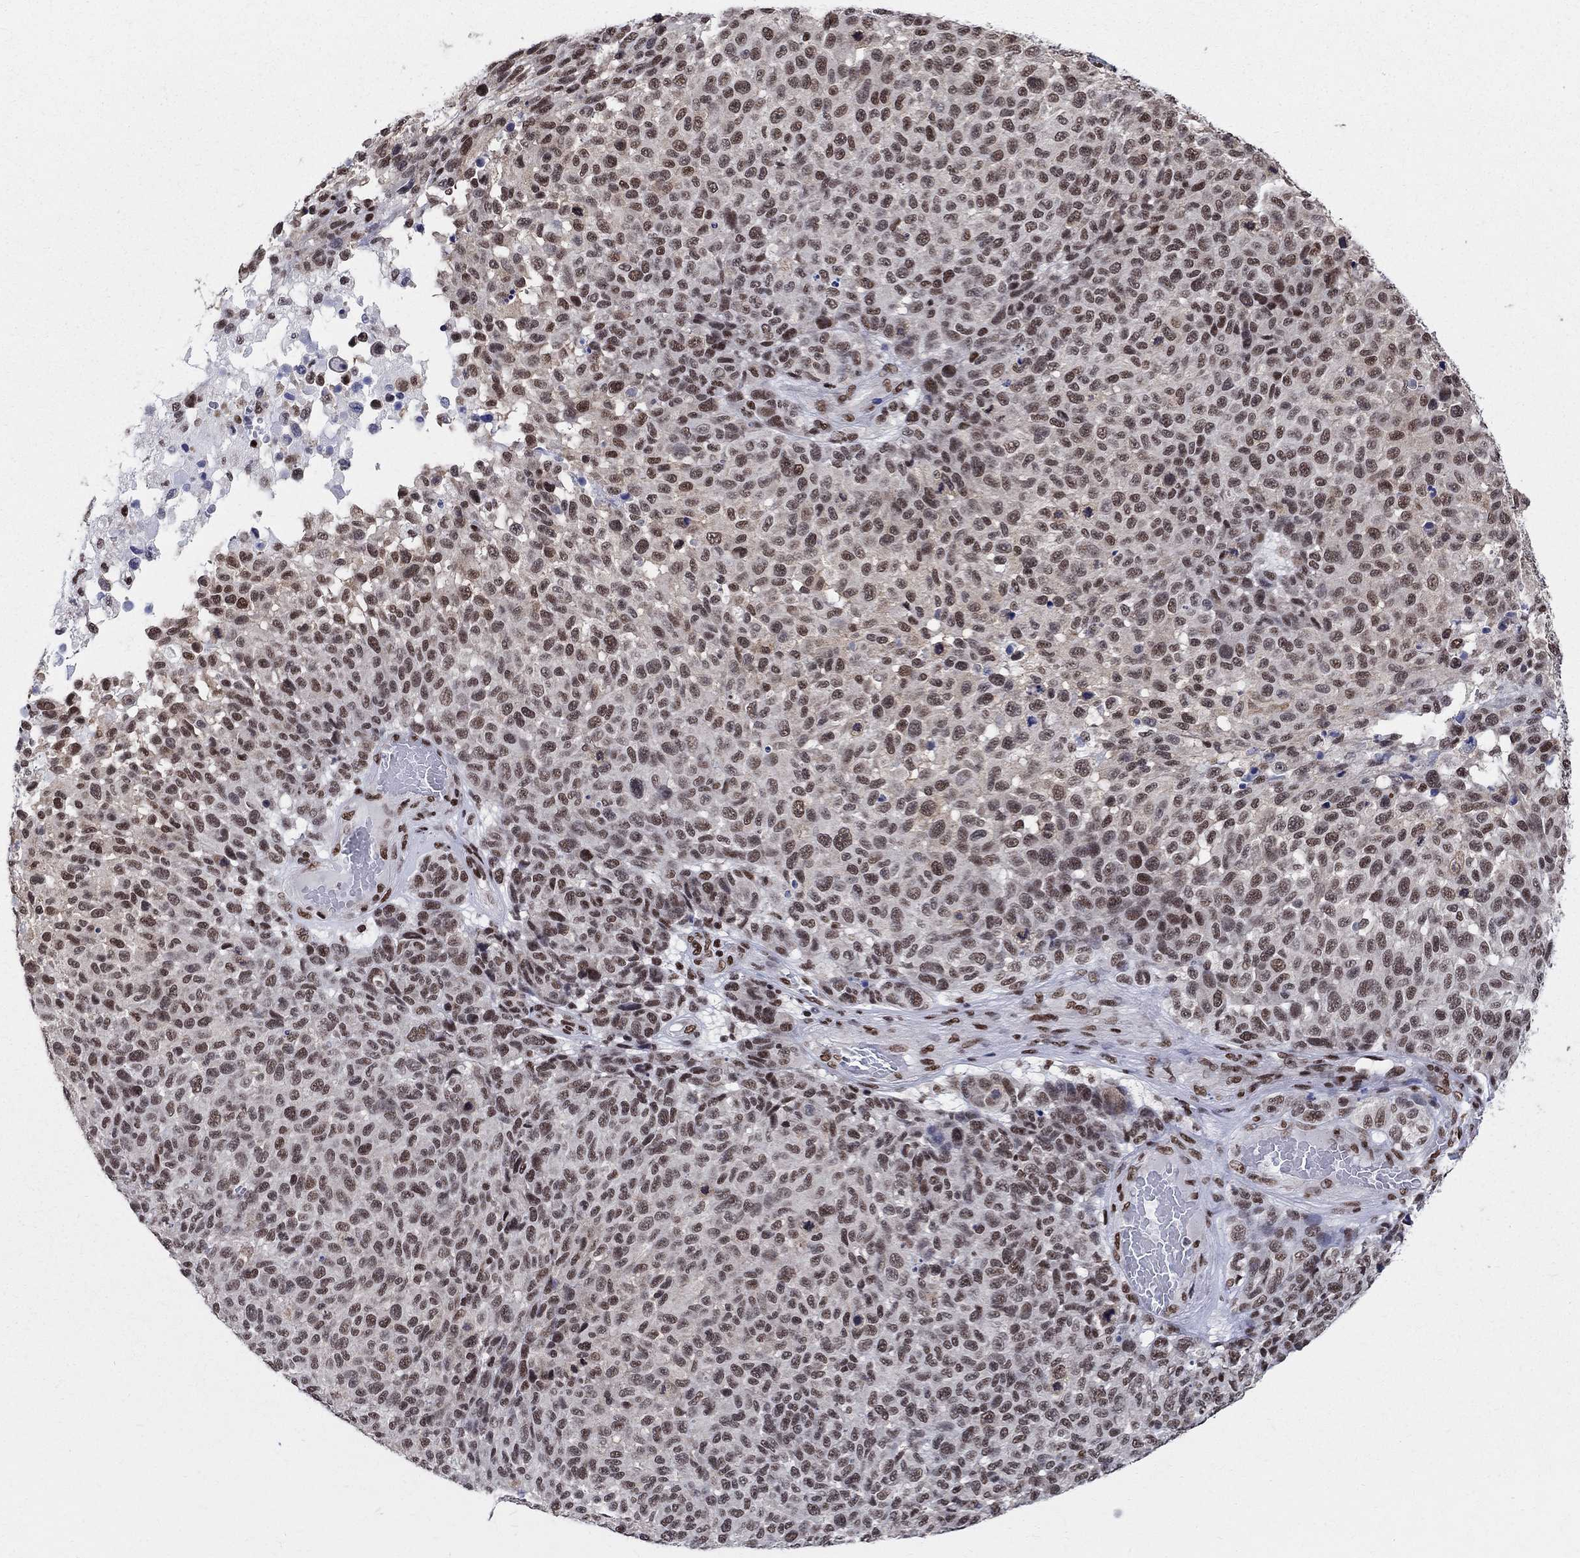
{"staining": {"intensity": "moderate", "quantity": "25%-75%", "location": "nuclear"}, "tissue": "melanoma", "cell_type": "Tumor cells", "image_type": "cancer", "snomed": [{"axis": "morphology", "description": "Malignant melanoma, NOS"}, {"axis": "topography", "description": "Skin"}], "caption": "Immunohistochemical staining of human melanoma shows medium levels of moderate nuclear expression in about 25%-75% of tumor cells.", "gene": "FBXO16", "patient": {"sex": "female", "age": 95}}